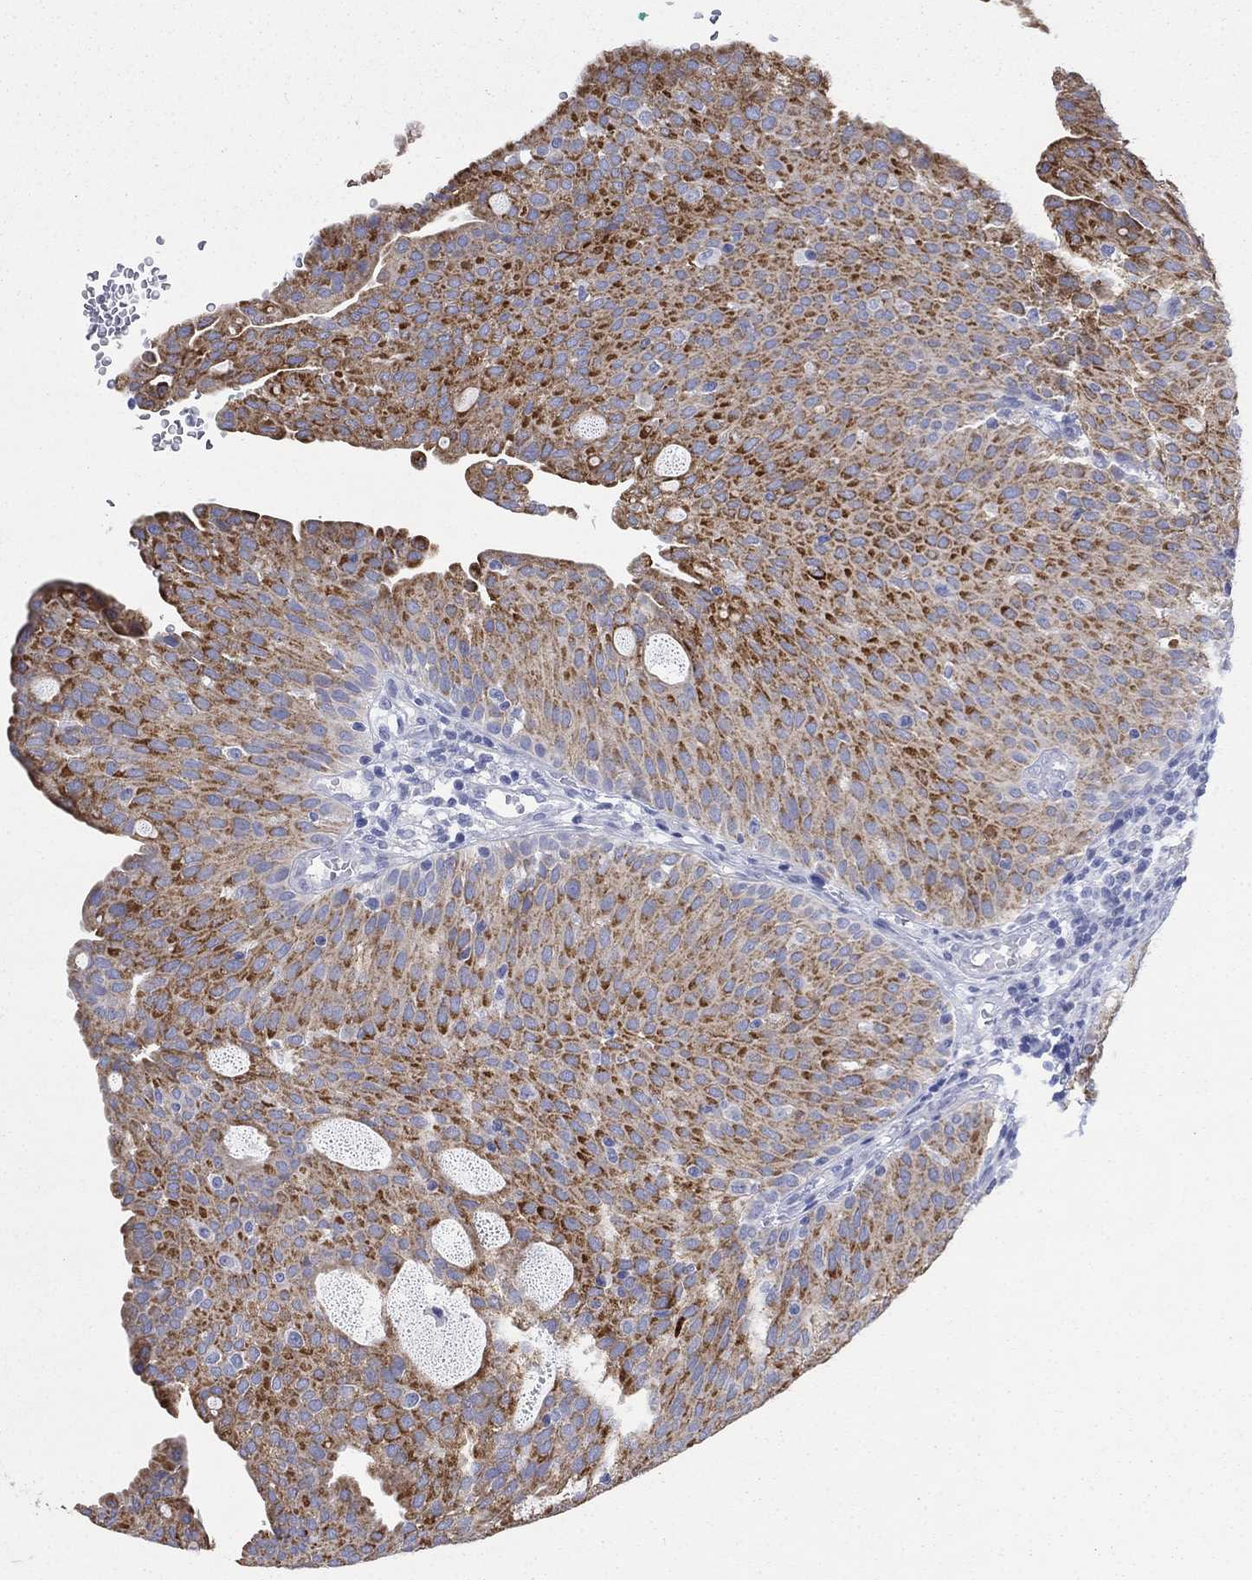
{"staining": {"intensity": "strong", "quantity": ">75%", "location": "cytoplasmic/membranous"}, "tissue": "urothelial cancer", "cell_type": "Tumor cells", "image_type": "cancer", "snomed": [{"axis": "morphology", "description": "Urothelial carcinoma, Low grade"}, {"axis": "topography", "description": "Urinary bladder"}], "caption": "A histopathology image of urothelial cancer stained for a protein reveals strong cytoplasmic/membranous brown staining in tumor cells.", "gene": "SCCPDH", "patient": {"sex": "male", "age": 54}}